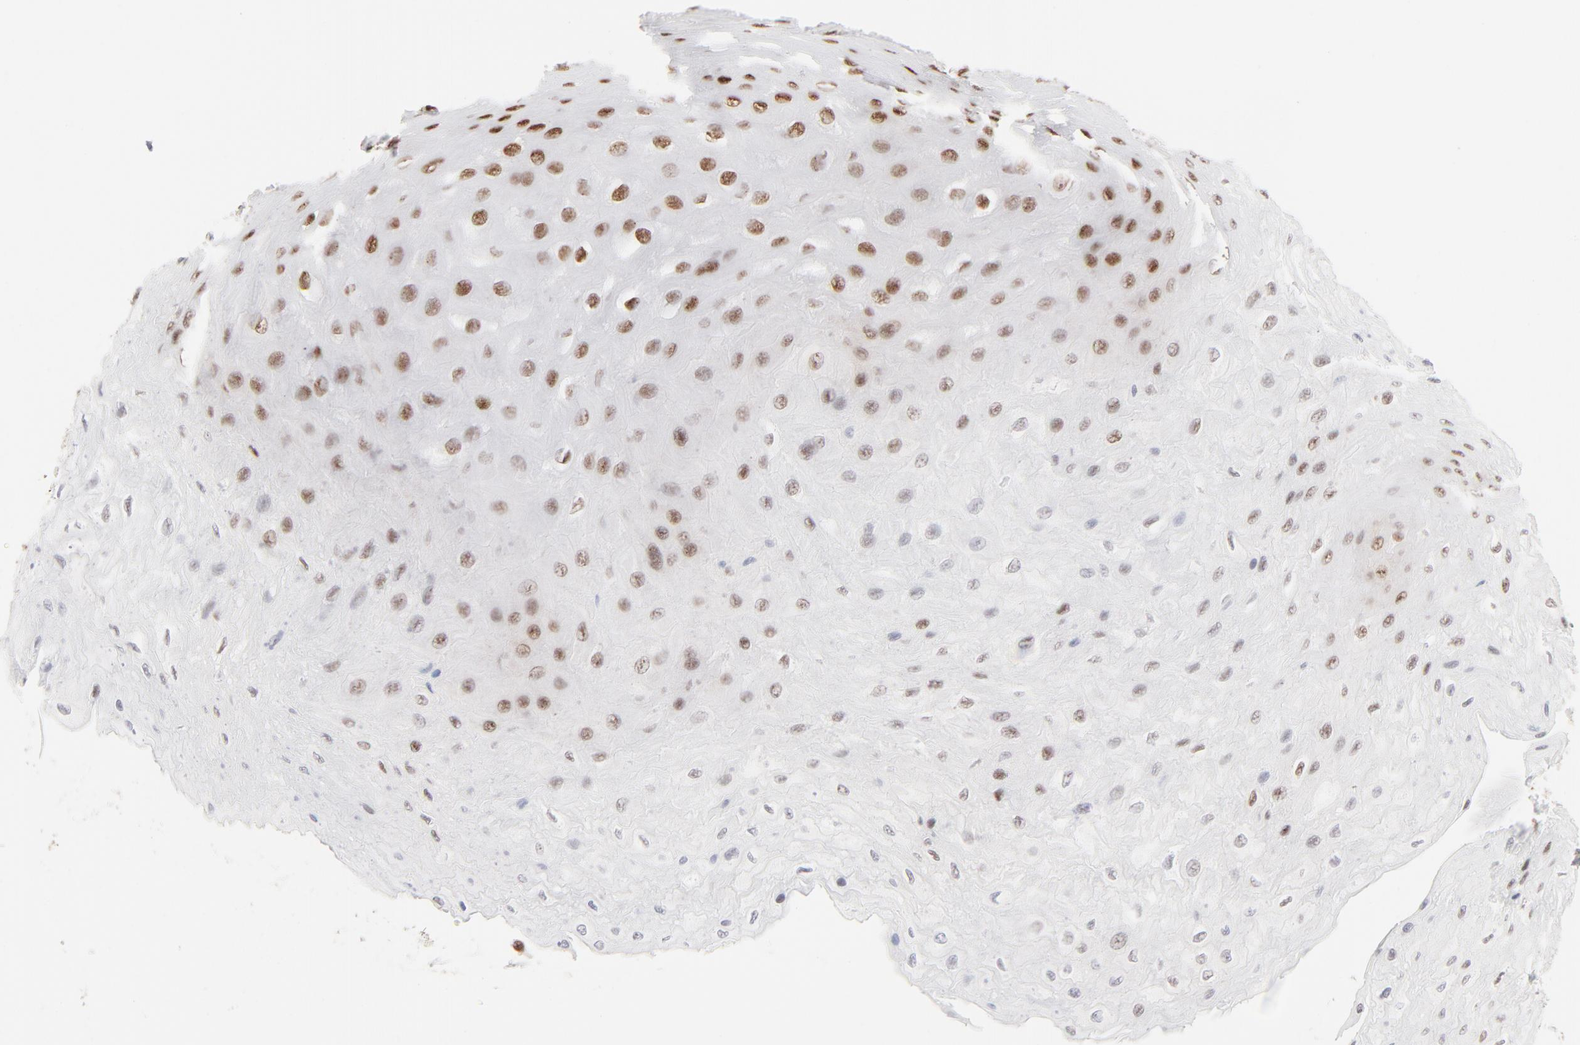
{"staining": {"intensity": "strong", "quantity": "25%-75%", "location": "nuclear"}, "tissue": "esophagus", "cell_type": "Squamous epithelial cells", "image_type": "normal", "snomed": [{"axis": "morphology", "description": "Normal tissue, NOS"}, {"axis": "topography", "description": "Esophagus"}], "caption": "Immunohistochemistry (IHC) (DAB) staining of normal human esophagus demonstrates strong nuclear protein positivity in approximately 25%-75% of squamous epithelial cells.", "gene": "TARDBP", "patient": {"sex": "female", "age": 72}}